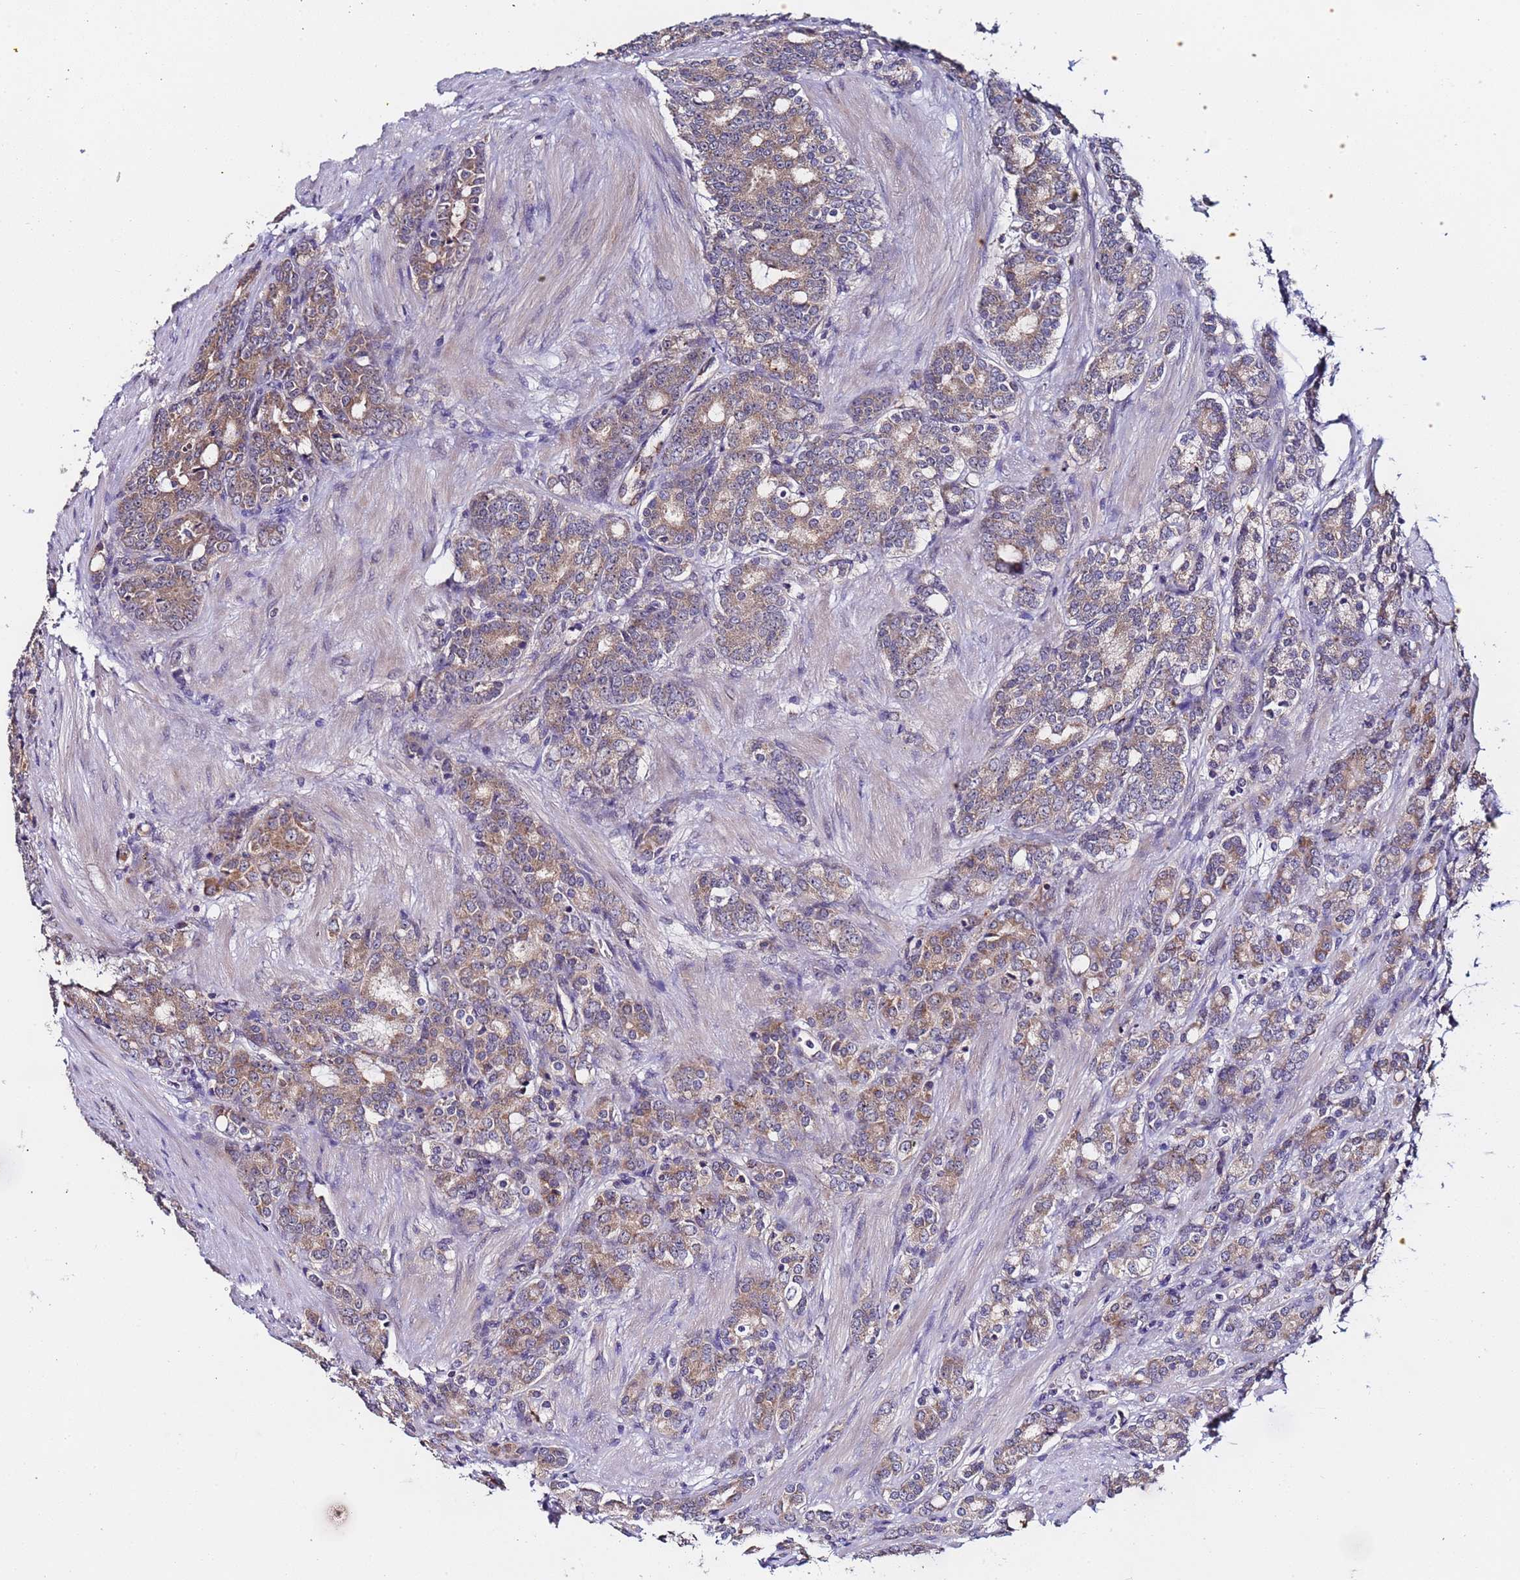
{"staining": {"intensity": "moderate", "quantity": ">75%", "location": "cytoplasmic/membranous"}, "tissue": "prostate cancer", "cell_type": "Tumor cells", "image_type": "cancer", "snomed": [{"axis": "morphology", "description": "Adenocarcinoma, High grade"}, {"axis": "topography", "description": "Prostate"}], "caption": "Tumor cells display medium levels of moderate cytoplasmic/membranous expression in about >75% of cells in human prostate adenocarcinoma (high-grade).", "gene": "ZNF248", "patient": {"sex": "male", "age": 62}}